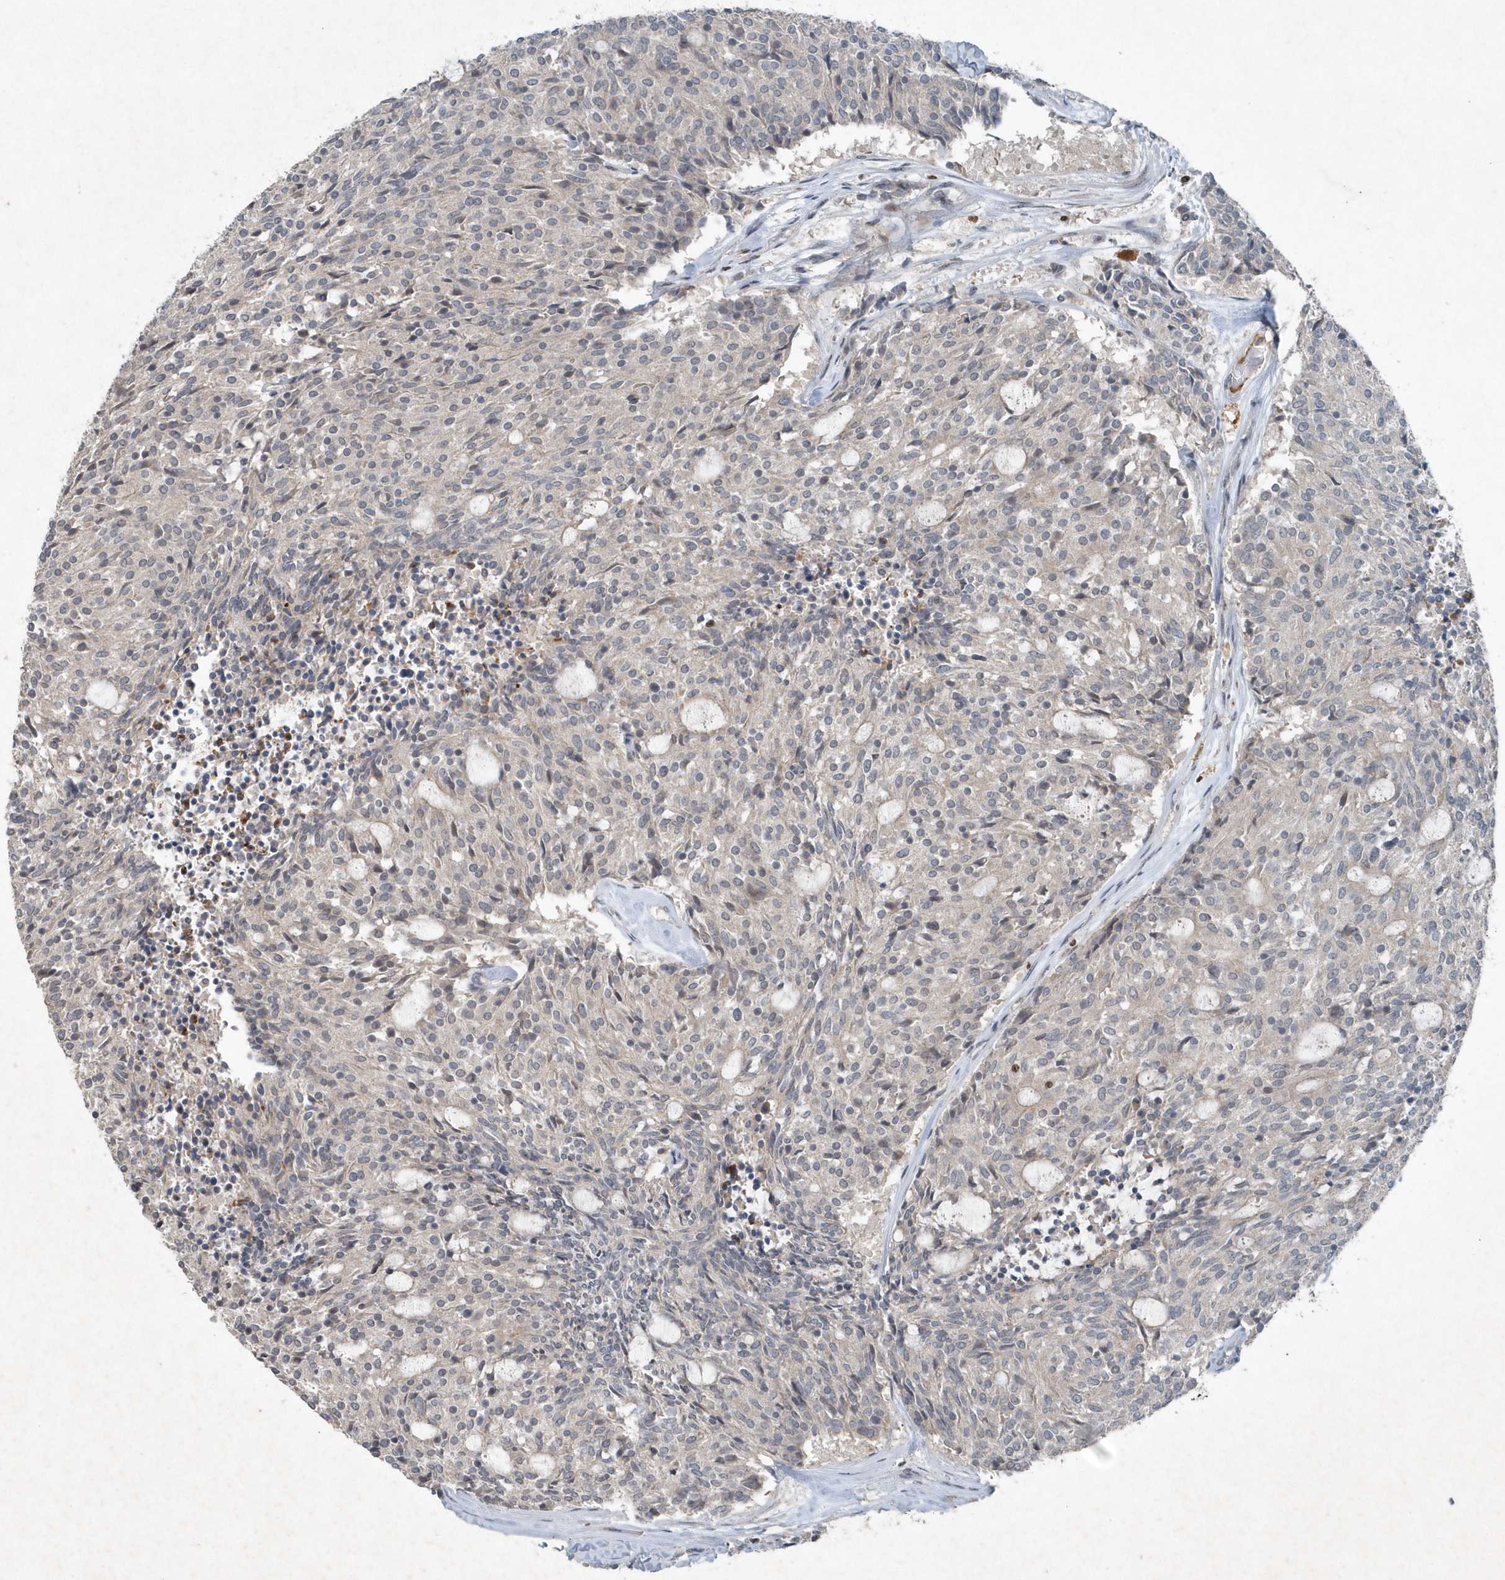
{"staining": {"intensity": "negative", "quantity": "none", "location": "none"}, "tissue": "carcinoid", "cell_type": "Tumor cells", "image_type": "cancer", "snomed": [{"axis": "morphology", "description": "Carcinoid, malignant, NOS"}, {"axis": "topography", "description": "Pancreas"}], "caption": "High magnification brightfield microscopy of carcinoid stained with DAB (brown) and counterstained with hematoxylin (blue): tumor cells show no significant positivity.", "gene": "QTRT2", "patient": {"sex": "female", "age": 54}}